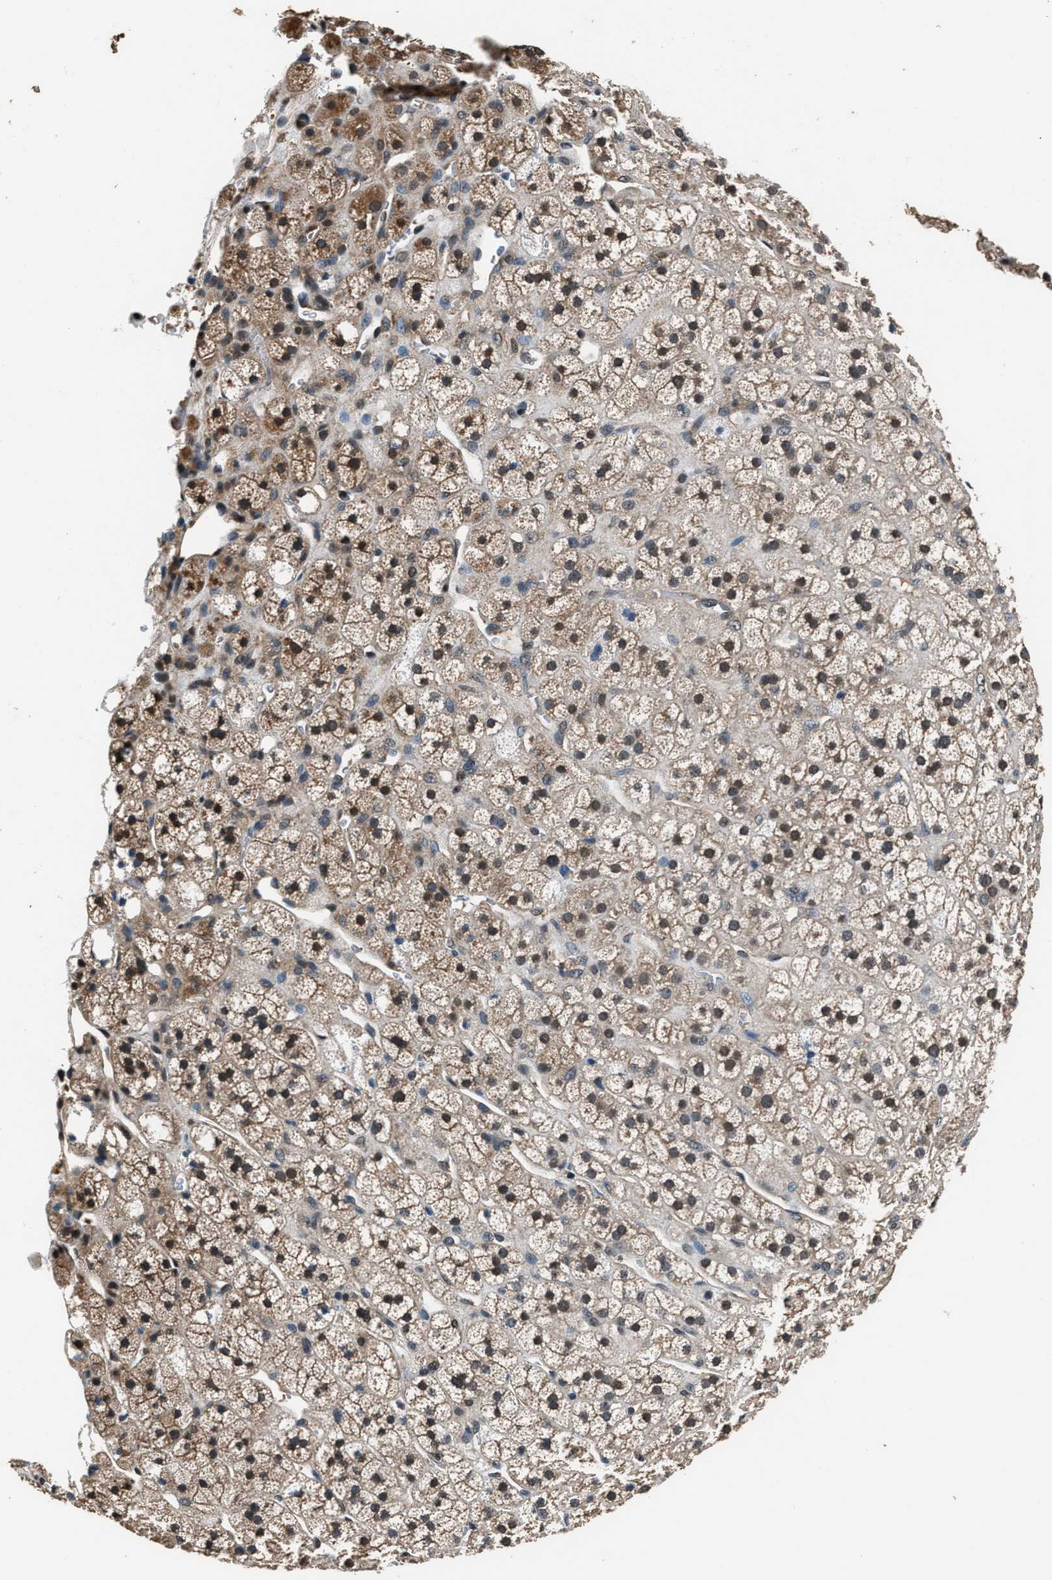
{"staining": {"intensity": "moderate", "quantity": ">75%", "location": "cytoplasmic/membranous,nuclear"}, "tissue": "adrenal gland", "cell_type": "Glandular cells", "image_type": "normal", "snomed": [{"axis": "morphology", "description": "Normal tissue, NOS"}, {"axis": "topography", "description": "Adrenal gland"}], "caption": "Normal adrenal gland was stained to show a protein in brown. There is medium levels of moderate cytoplasmic/membranous,nuclear staining in about >75% of glandular cells.", "gene": "DFFA", "patient": {"sex": "male", "age": 56}}